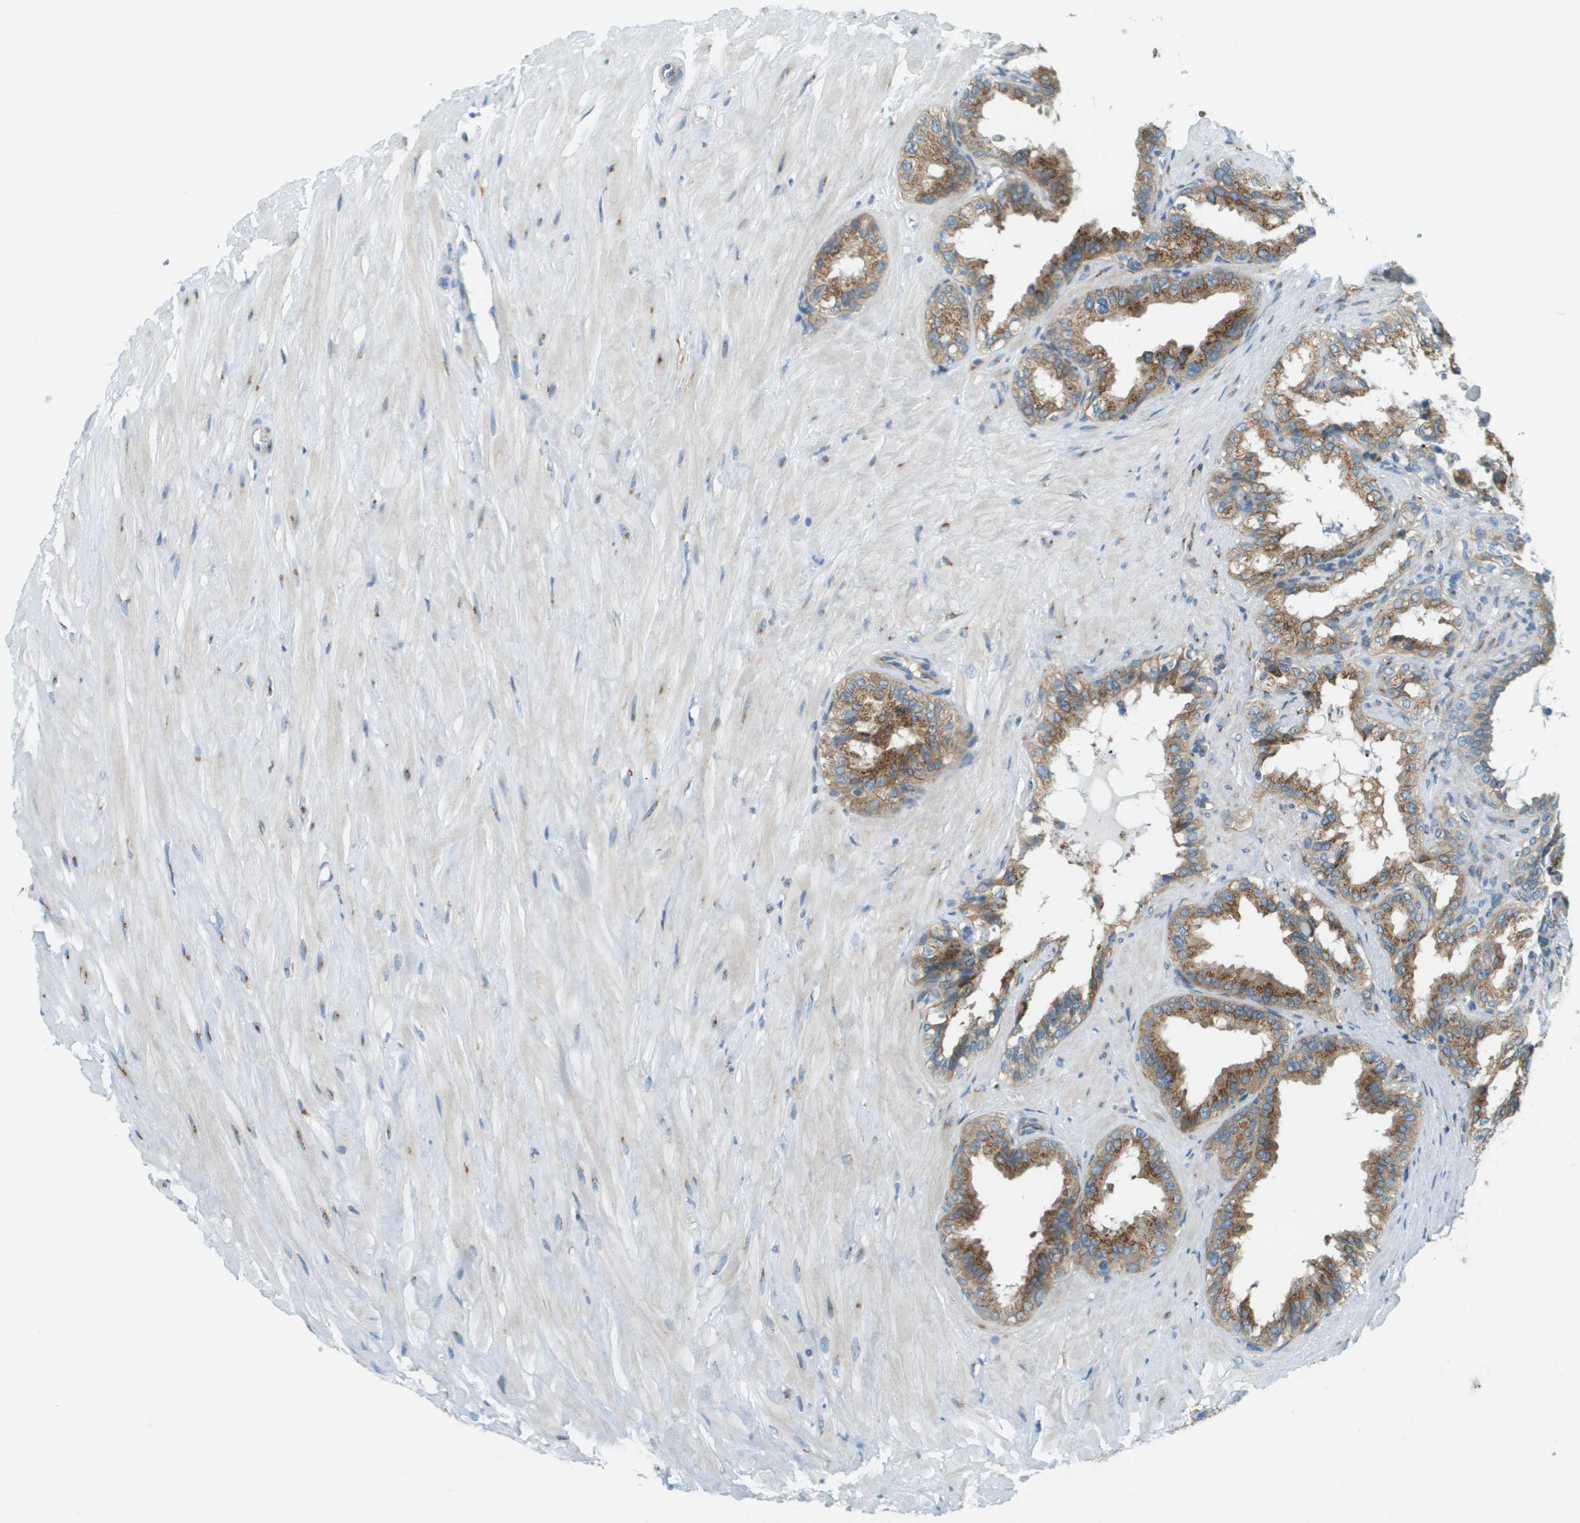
{"staining": {"intensity": "moderate", "quantity": ">75%", "location": "cytoplasmic/membranous"}, "tissue": "seminal vesicle", "cell_type": "Glandular cells", "image_type": "normal", "snomed": [{"axis": "morphology", "description": "Normal tissue, NOS"}, {"axis": "topography", "description": "Seminal veicle"}], "caption": "High-magnification brightfield microscopy of normal seminal vesicle stained with DAB (3,3'-diaminobenzidine) (brown) and counterstained with hematoxylin (blue). glandular cells exhibit moderate cytoplasmic/membranous expression is identified in about>75% of cells.", "gene": "ACBD3", "patient": {"sex": "male", "age": 64}}